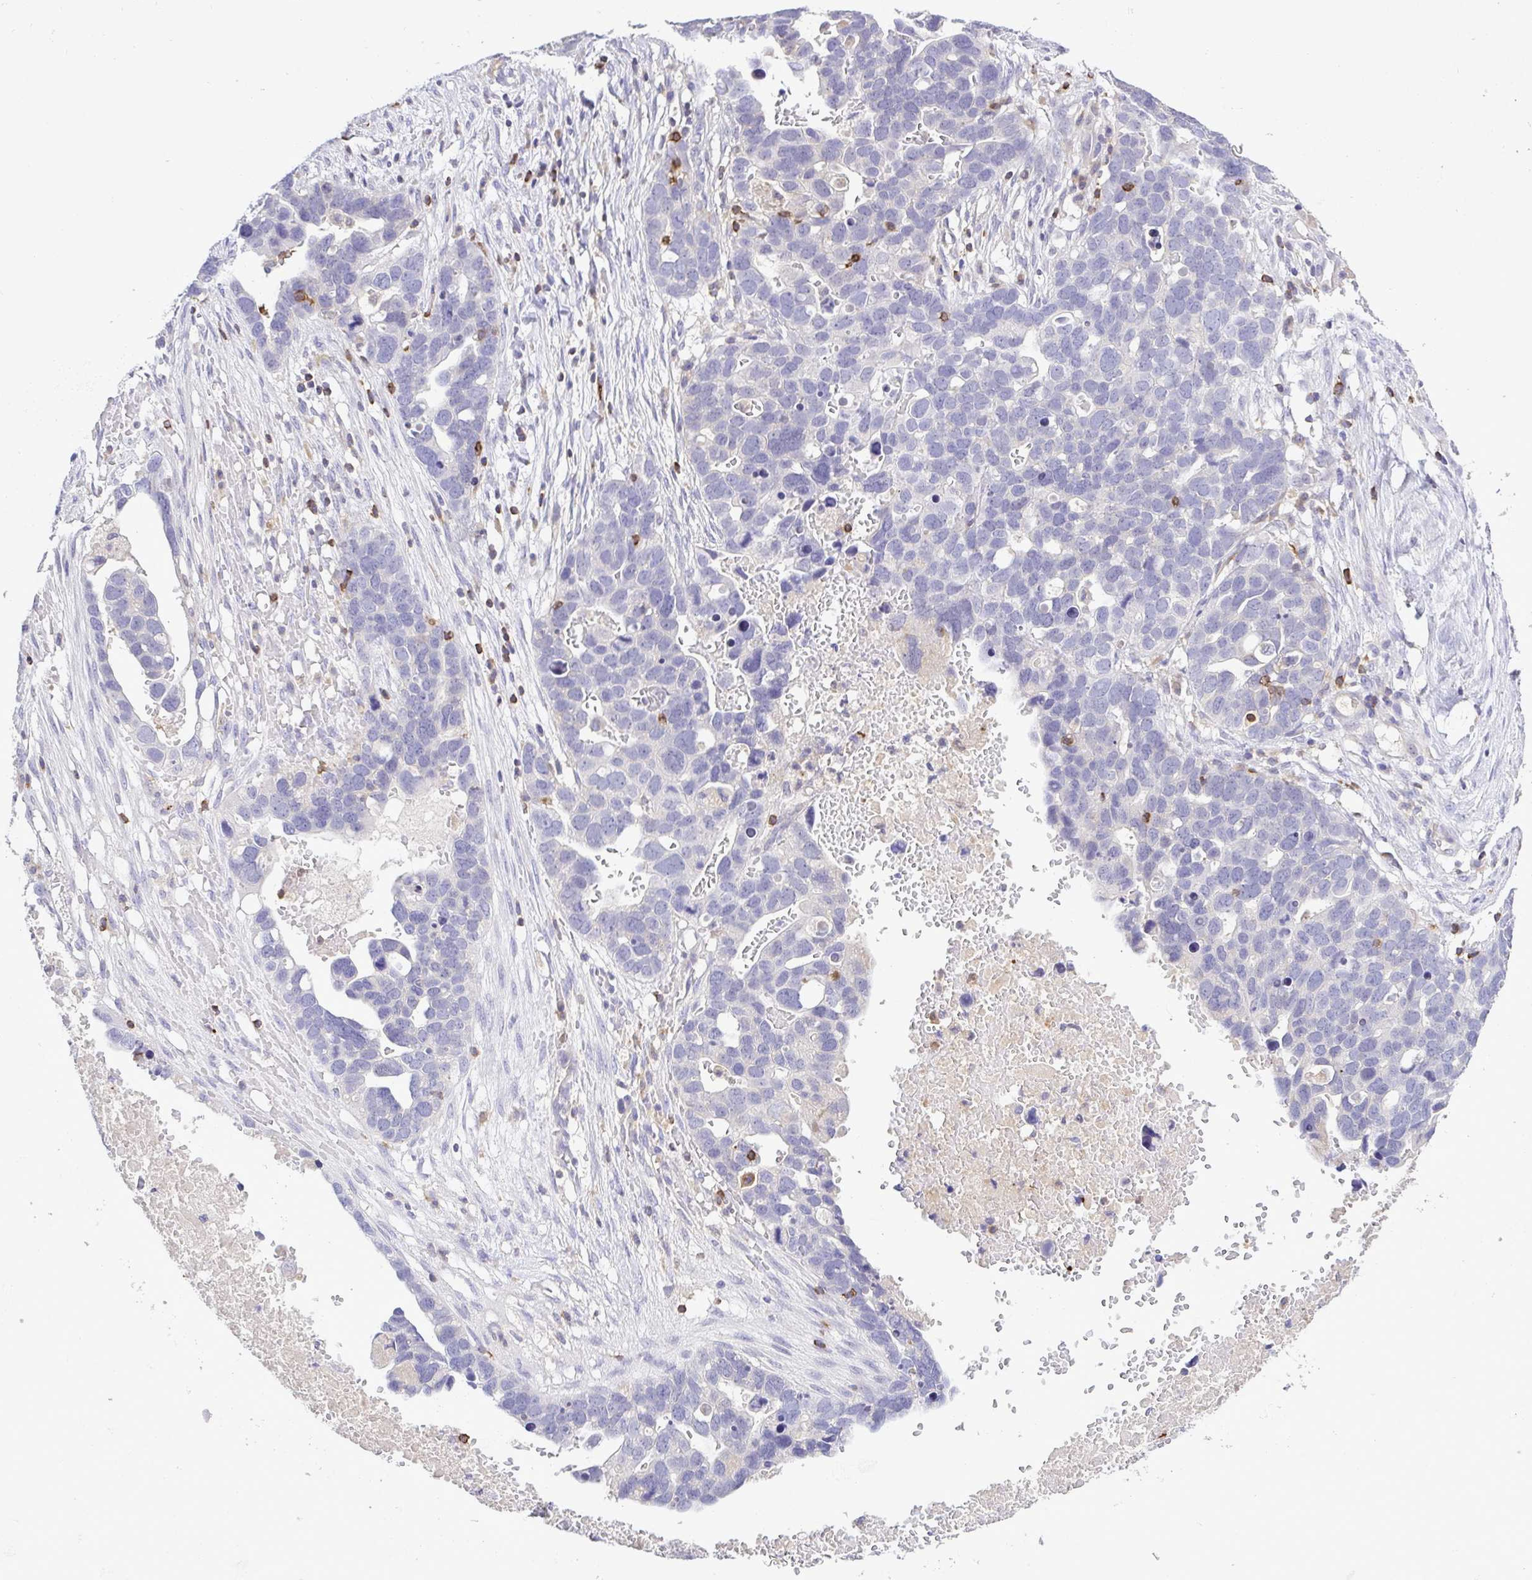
{"staining": {"intensity": "negative", "quantity": "none", "location": "none"}, "tissue": "ovarian cancer", "cell_type": "Tumor cells", "image_type": "cancer", "snomed": [{"axis": "morphology", "description": "Cystadenocarcinoma, serous, NOS"}, {"axis": "topography", "description": "Ovary"}], "caption": "Immunohistochemistry of human ovarian cancer shows no positivity in tumor cells.", "gene": "PGLYRP1", "patient": {"sex": "female", "age": 54}}